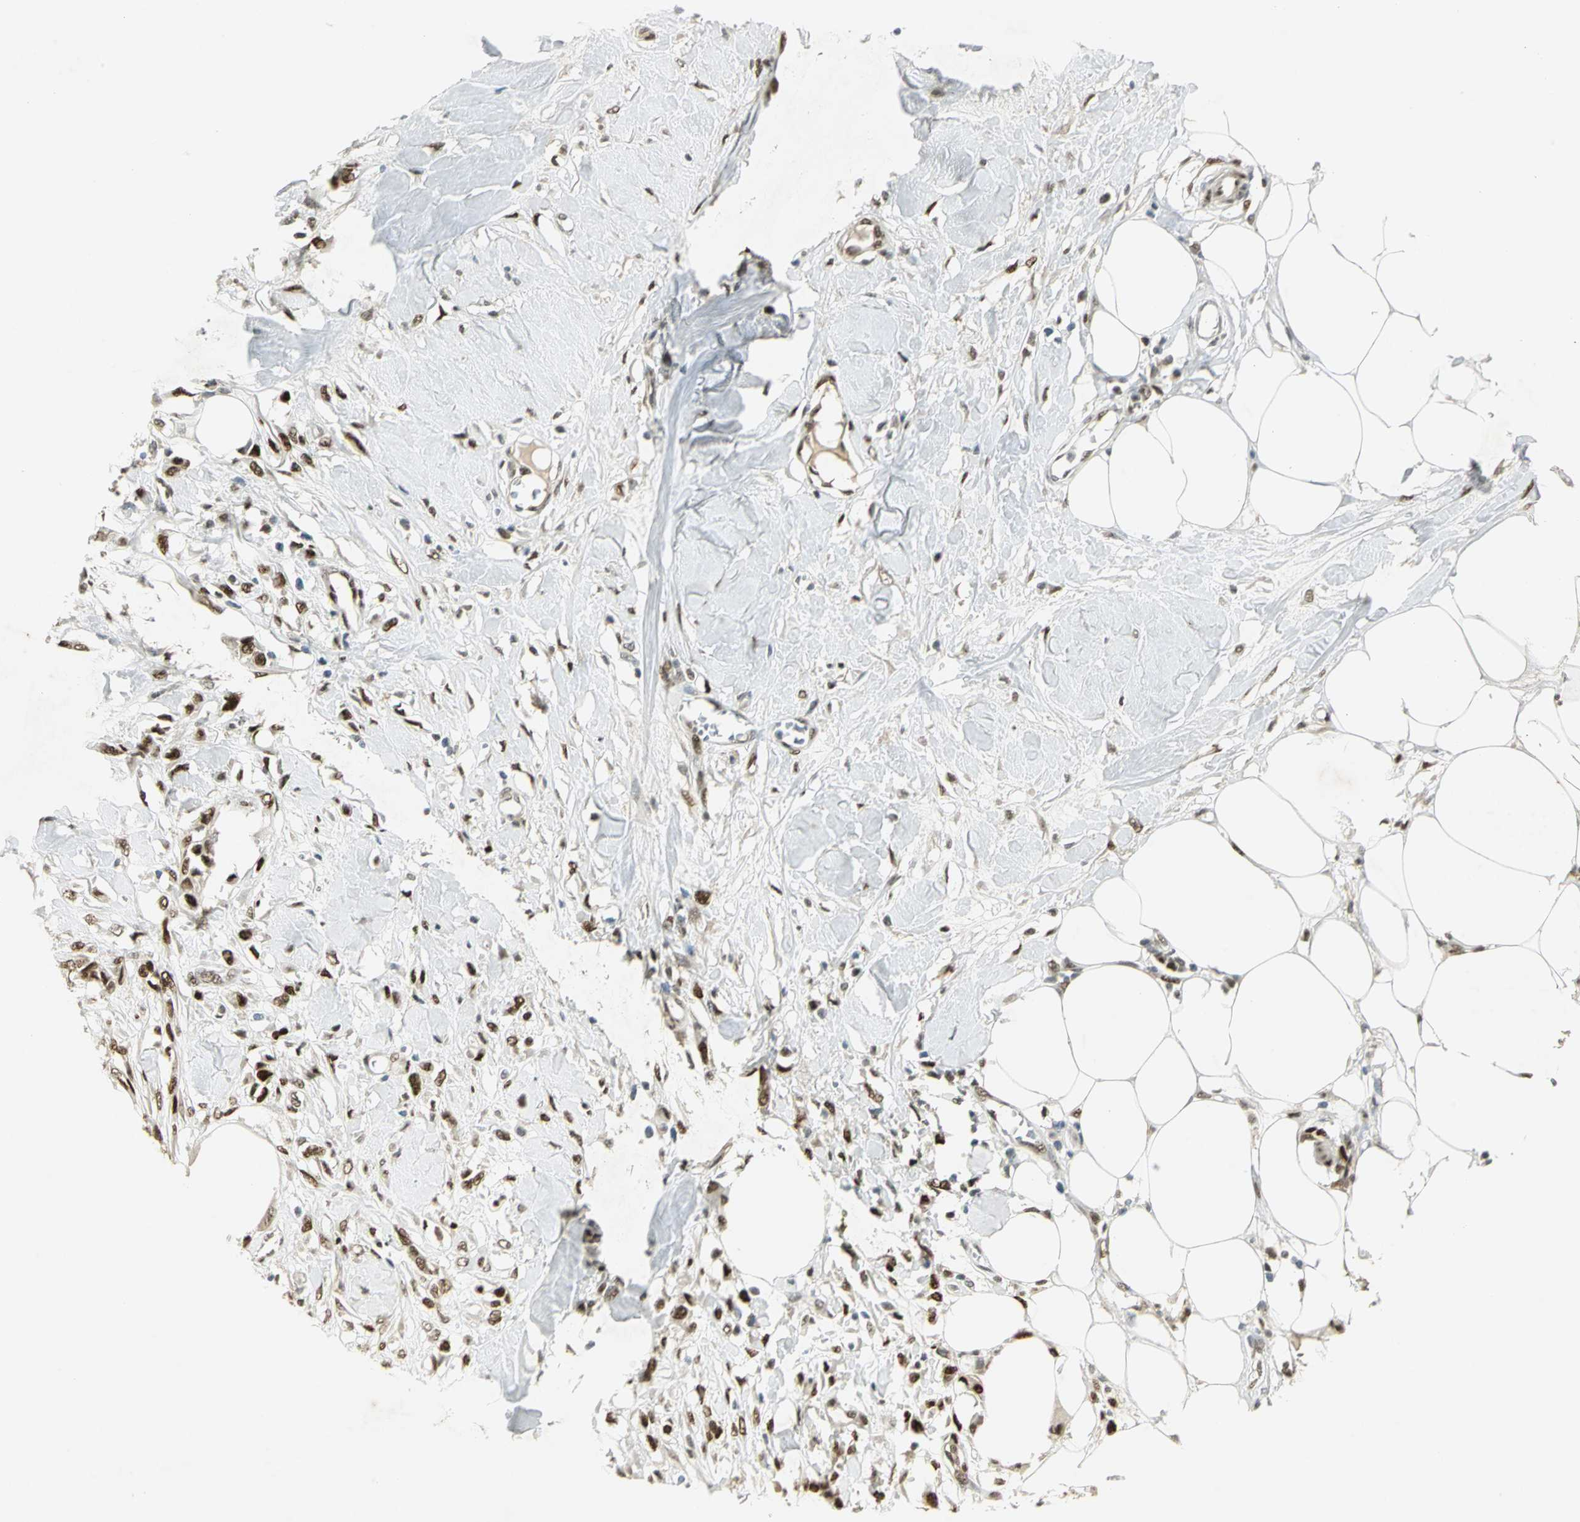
{"staining": {"intensity": "strong", "quantity": ">75%", "location": "nuclear"}, "tissue": "skin cancer", "cell_type": "Tumor cells", "image_type": "cancer", "snomed": [{"axis": "morphology", "description": "Normal tissue, NOS"}, {"axis": "morphology", "description": "Squamous cell carcinoma, NOS"}, {"axis": "topography", "description": "Skin"}], "caption": "Protein expression analysis of skin cancer reveals strong nuclear expression in about >75% of tumor cells. (DAB IHC with brightfield microscopy, high magnification).", "gene": "AK6", "patient": {"sex": "female", "age": 59}}